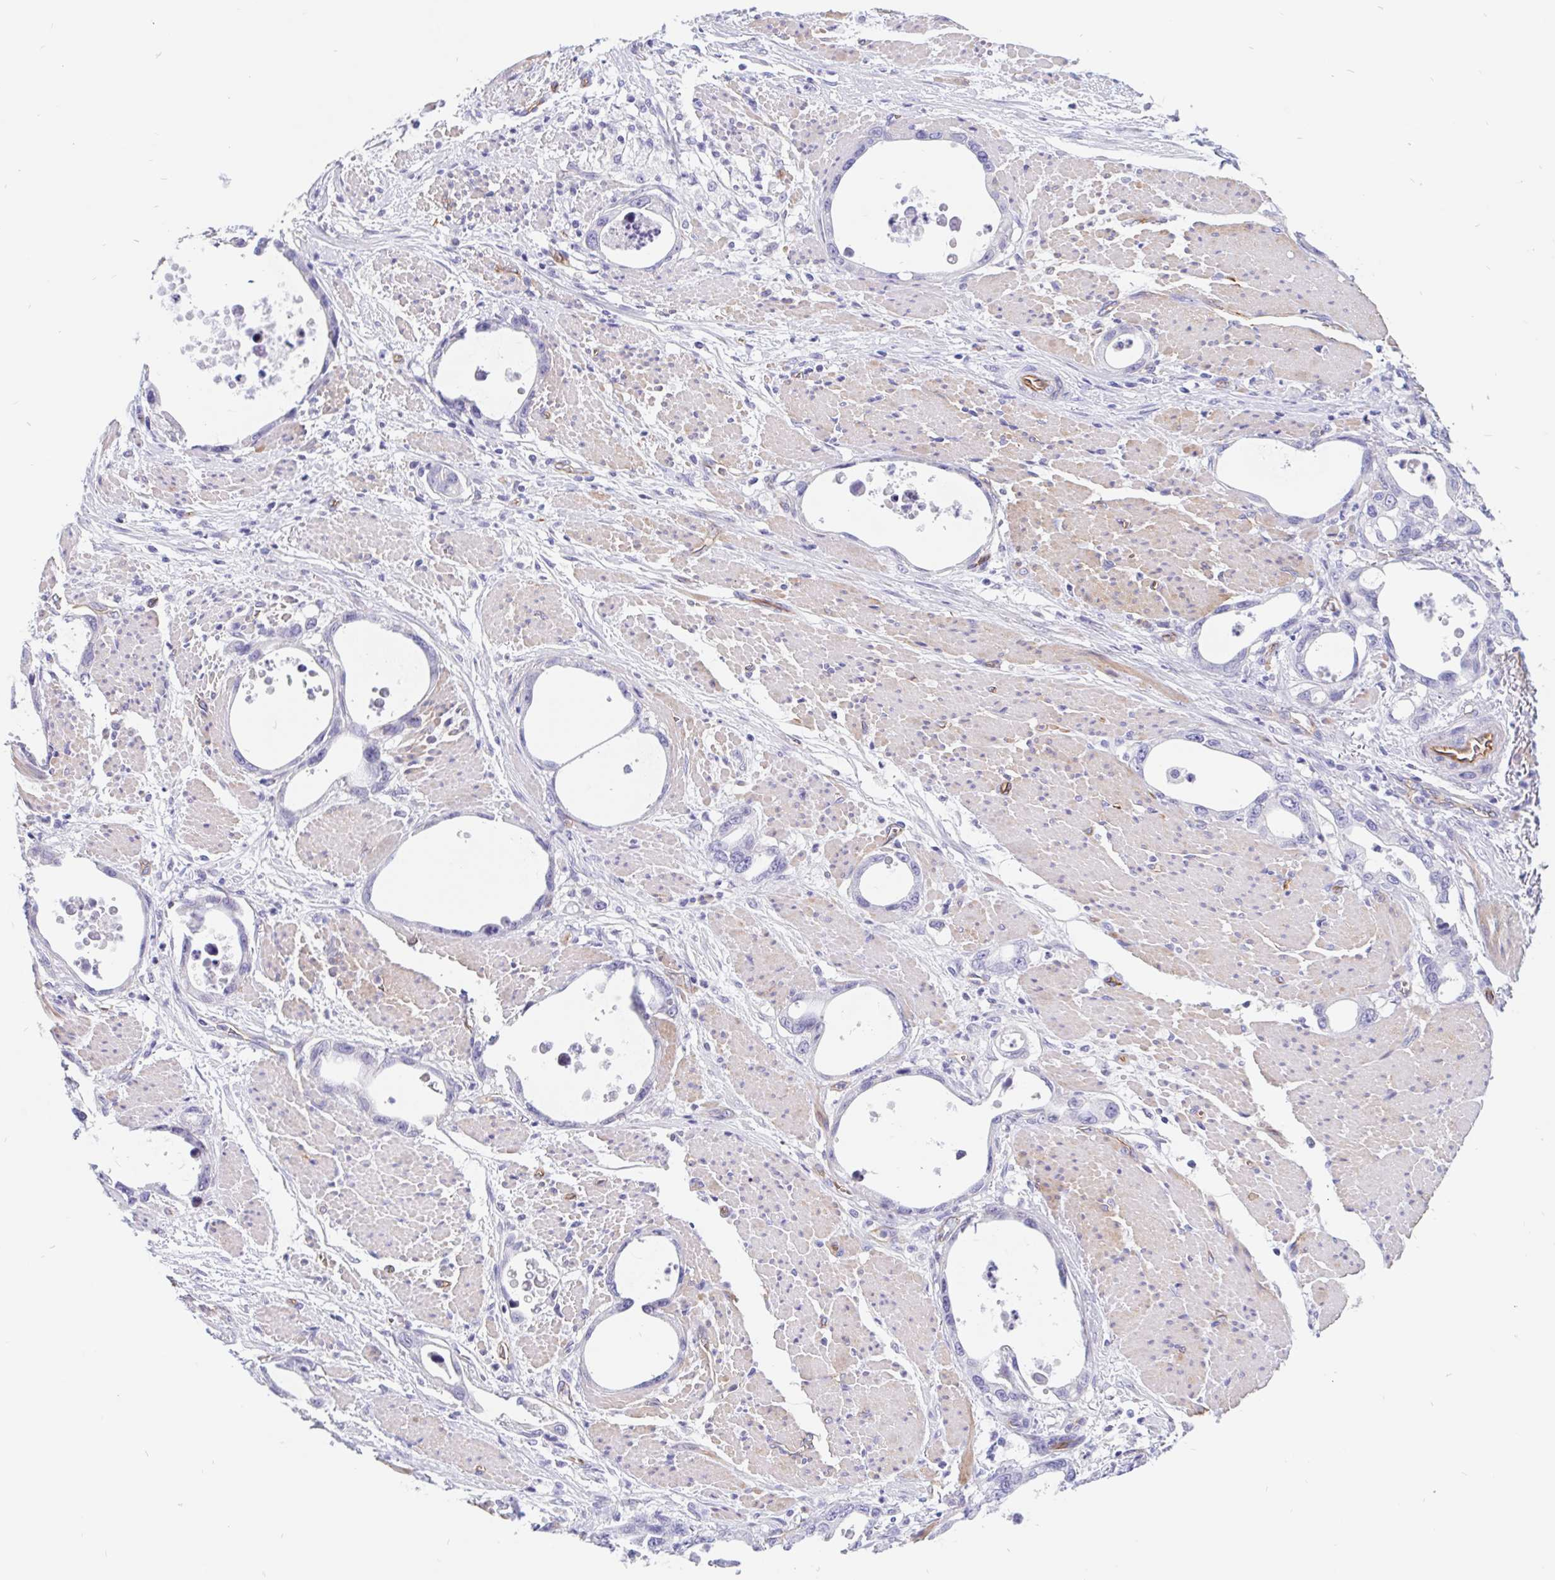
{"staining": {"intensity": "negative", "quantity": "none", "location": "none"}, "tissue": "stomach cancer", "cell_type": "Tumor cells", "image_type": "cancer", "snomed": [{"axis": "morphology", "description": "Adenocarcinoma, NOS"}, {"axis": "topography", "description": "Stomach, upper"}], "caption": "Immunohistochemistry (IHC) image of adenocarcinoma (stomach) stained for a protein (brown), which shows no expression in tumor cells.", "gene": "LIMCH1", "patient": {"sex": "male", "age": 74}}